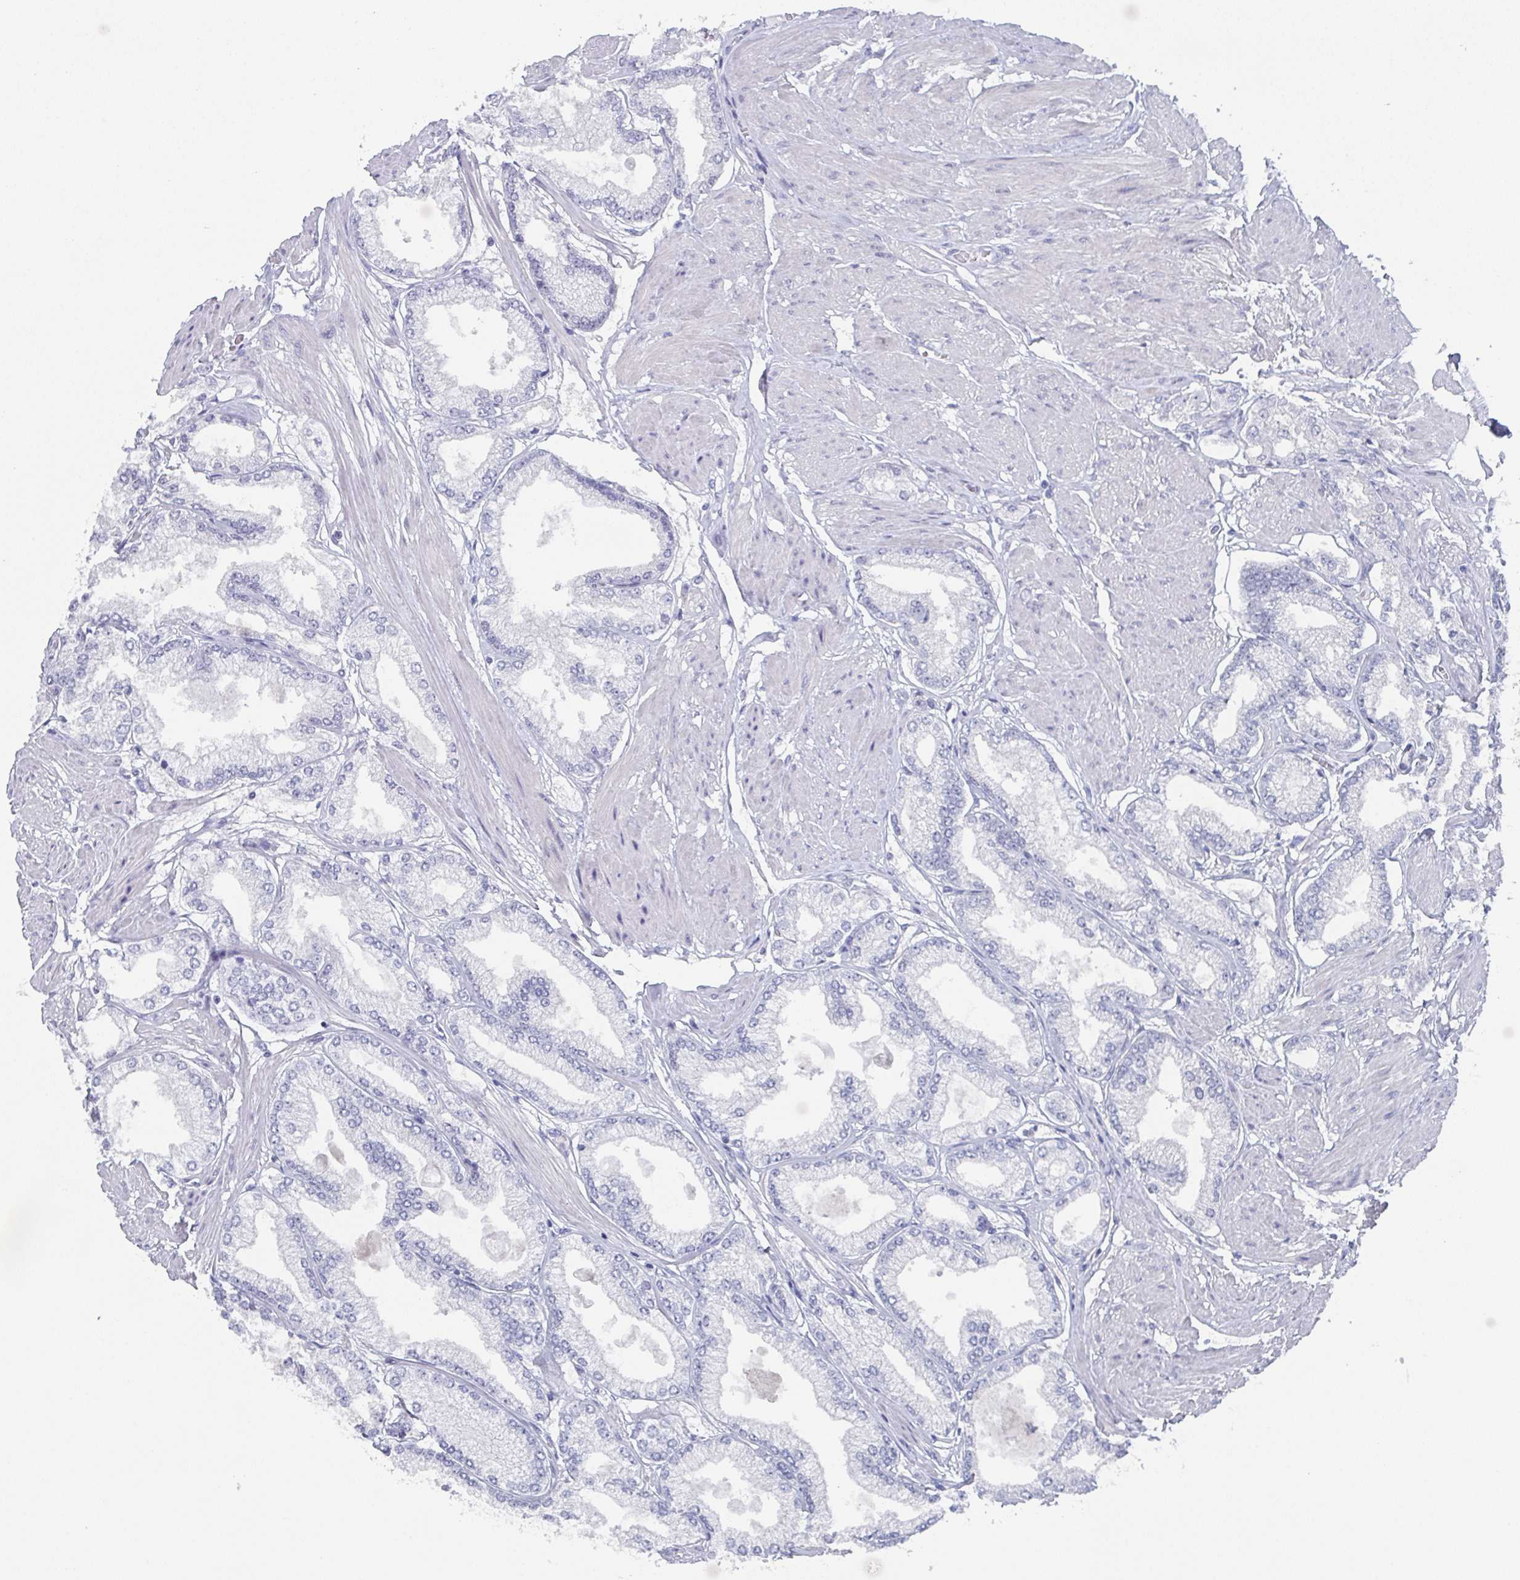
{"staining": {"intensity": "negative", "quantity": "none", "location": "none"}, "tissue": "prostate cancer", "cell_type": "Tumor cells", "image_type": "cancer", "snomed": [{"axis": "morphology", "description": "Adenocarcinoma, High grade"}, {"axis": "topography", "description": "Prostate"}], "caption": "Tumor cells are negative for brown protein staining in adenocarcinoma (high-grade) (prostate).", "gene": "DYDC2", "patient": {"sex": "male", "age": 68}}